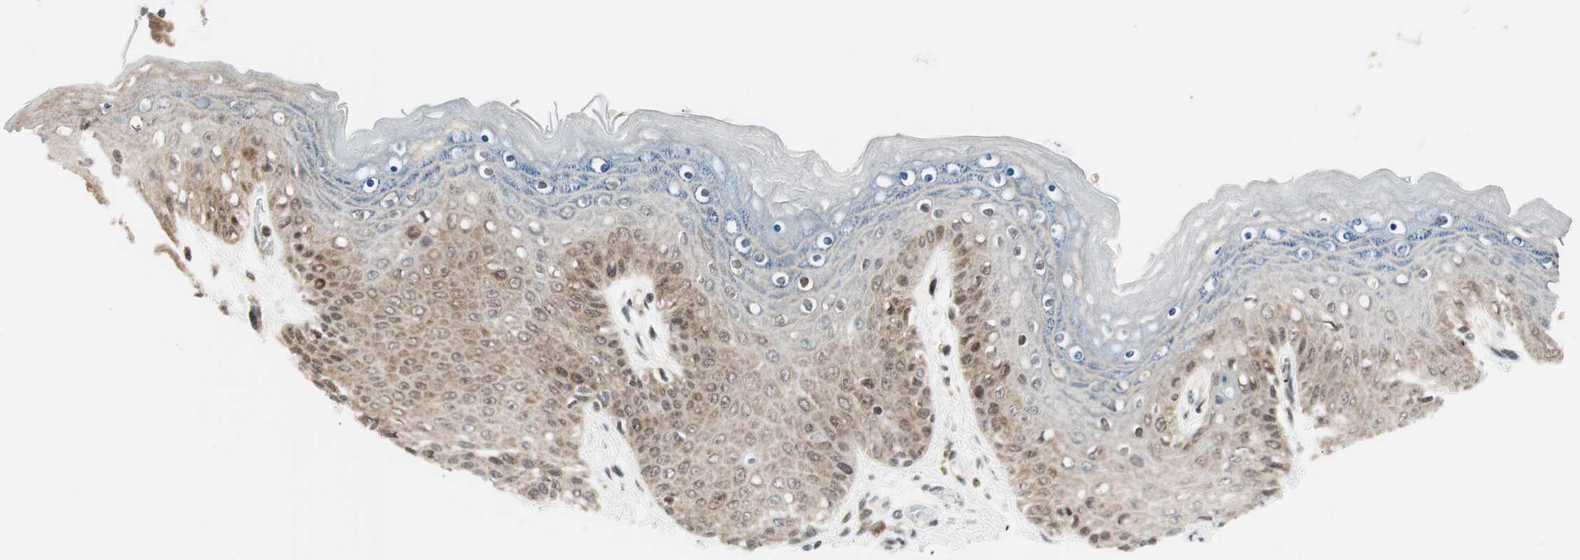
{"staining": {"intensity": "moderate", "quantity": ">75%", "location": "cytoplasmic/membranous"}, "tissue": "skin", "cell_type": "Epidermal cells", "image_type": "normal", "snomed": [{"axis": "morphology", "description": "Normal tissue, NOS"}, {"axis": "topography", "description": "Anal"}], "caption": "A micrograph of skin stained for a protein shows moderate cytoplasmic/membranous brown staining in epidermal cells.", "gene": "TPT1", "patient": {"sex": "female", "age": 46}}